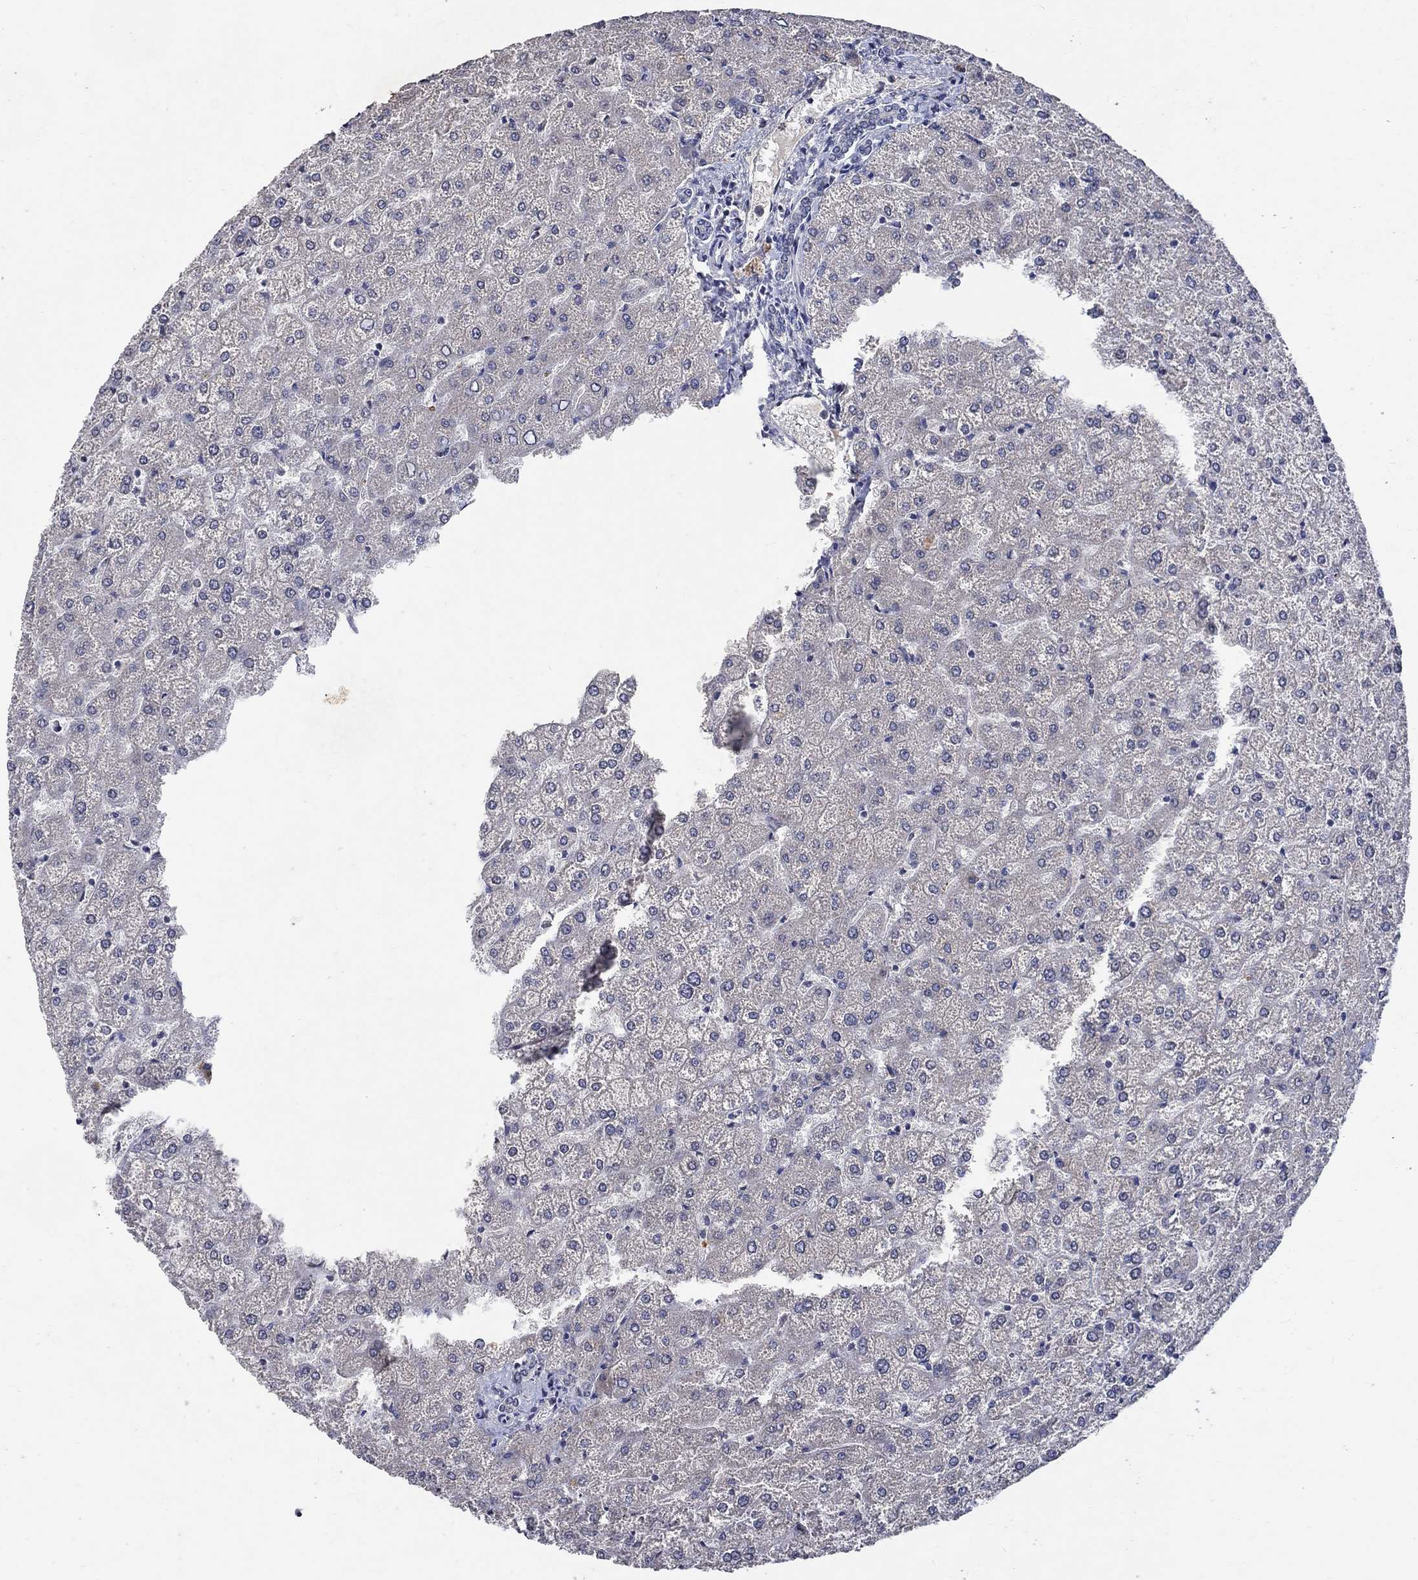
{"staining": {"intensity": "negative", "quantity": "none", "location": "none"}, "tissue": "liver", "cell_type": "Cholangiocytes", "image_type": "normal", "snomed": [{"axis": "morphology", "description": "Normal tissue, NOS"}, {"axis": "topography", "description": "Liver"}], "caption": "Cholangiocytes show no significant positivity in benign liver.", "gene": "TMEM169", "patient": {"sex": "female", "age": 32}}